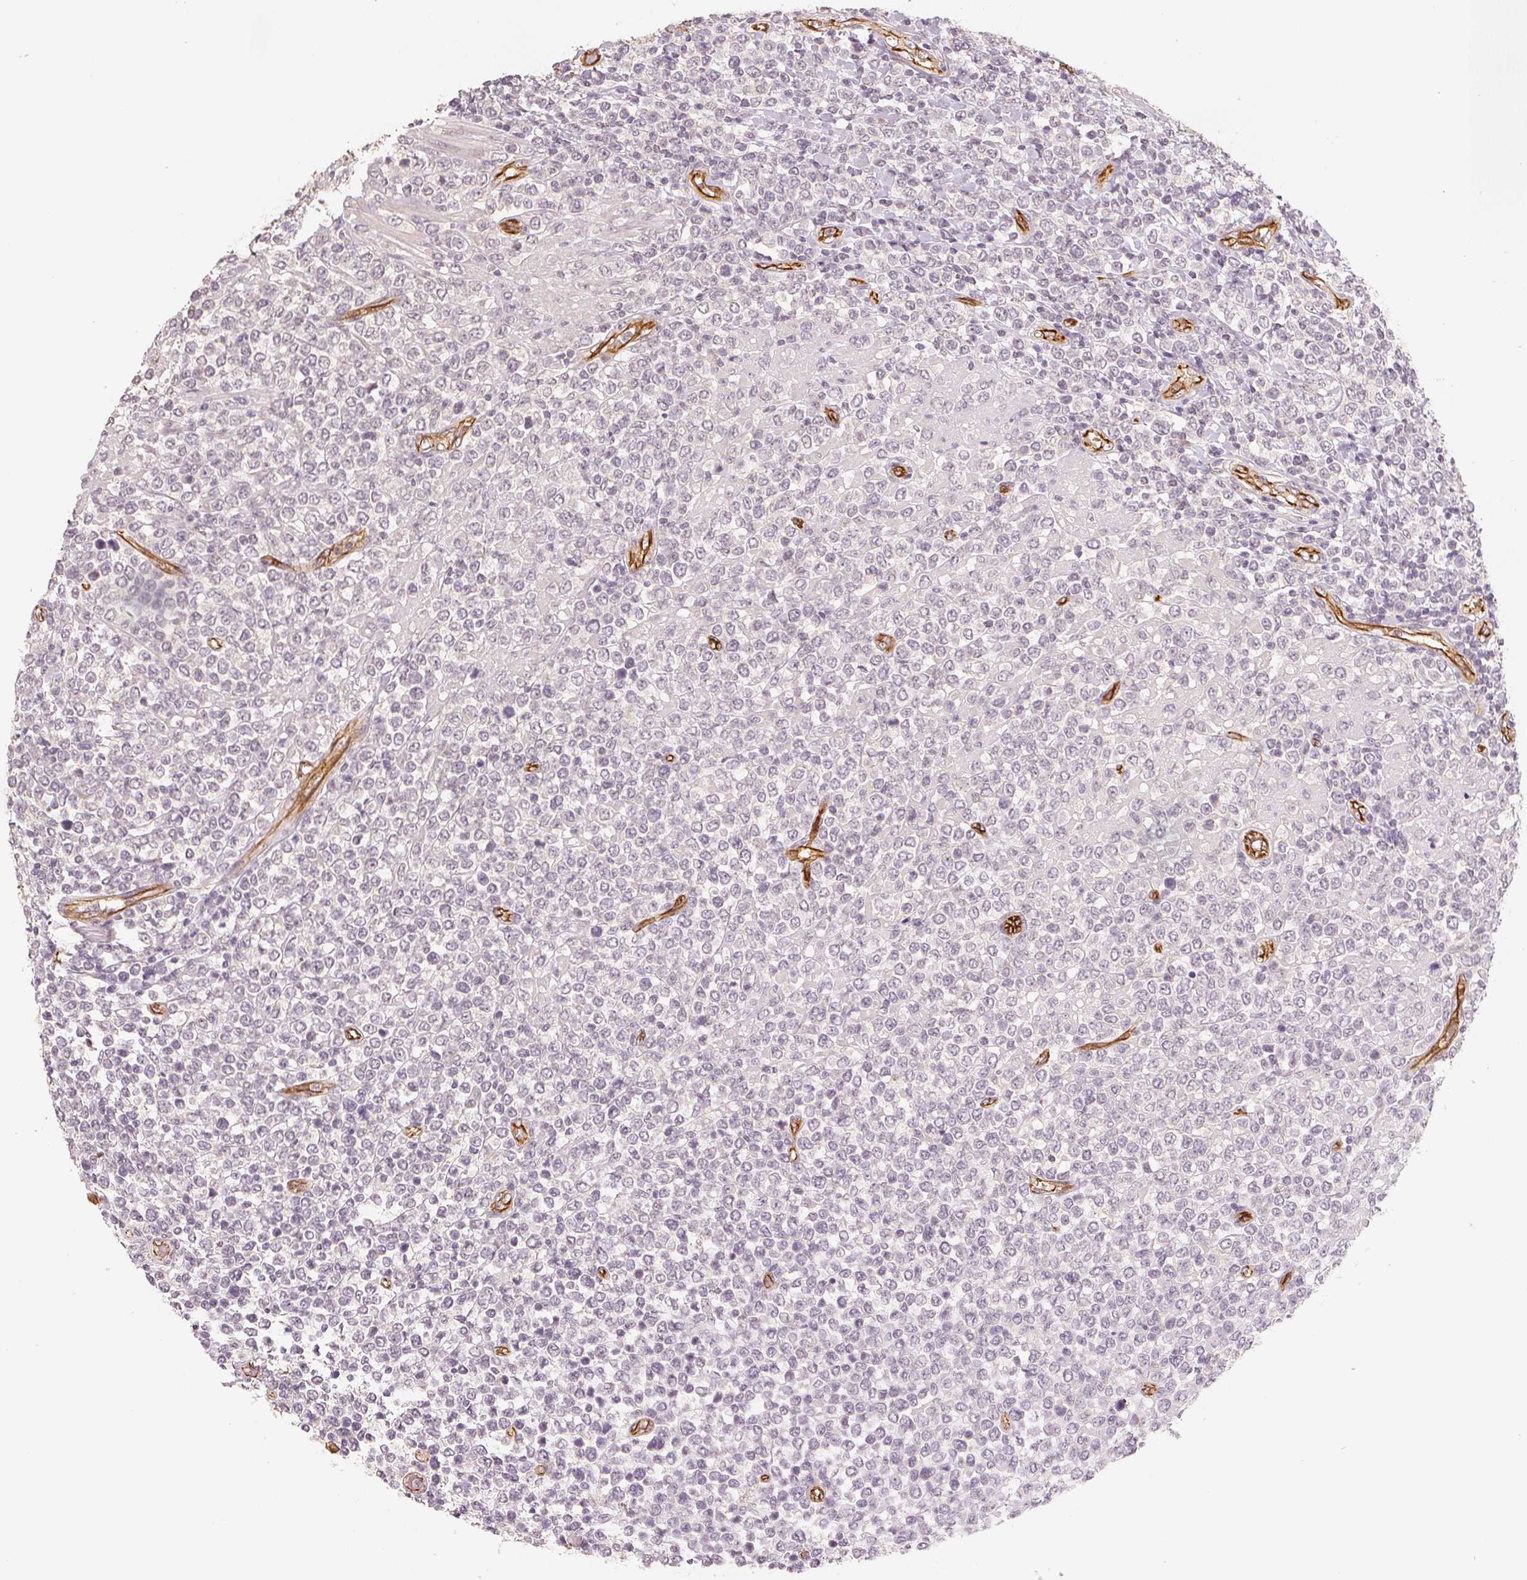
{"staining": {"intensity": "negative", "quantity": "none", "location": "none"}, "tissue": "lymphoma", "cell_type": "Tumor cells", "image_type": "cancer", "snomed": [{"axis": "morphology", "description": "Malignant lymphoma, non-Hodgkin's type, High grade"}, {"axis": "topography", "description": "Soft tissue"}], "caption": "Immunohistochemical staining of lymphoma displays no significant expression in tumor cells. Brightfield microscopy of immunohistochemistry (IHC) stained with DAB (3,3'-diaminobenzidine) (brown) and hematoxylin (blue), captured at high magnification.", "gene": "CIB1", "patient": {"sex": "female", "age": 56}}